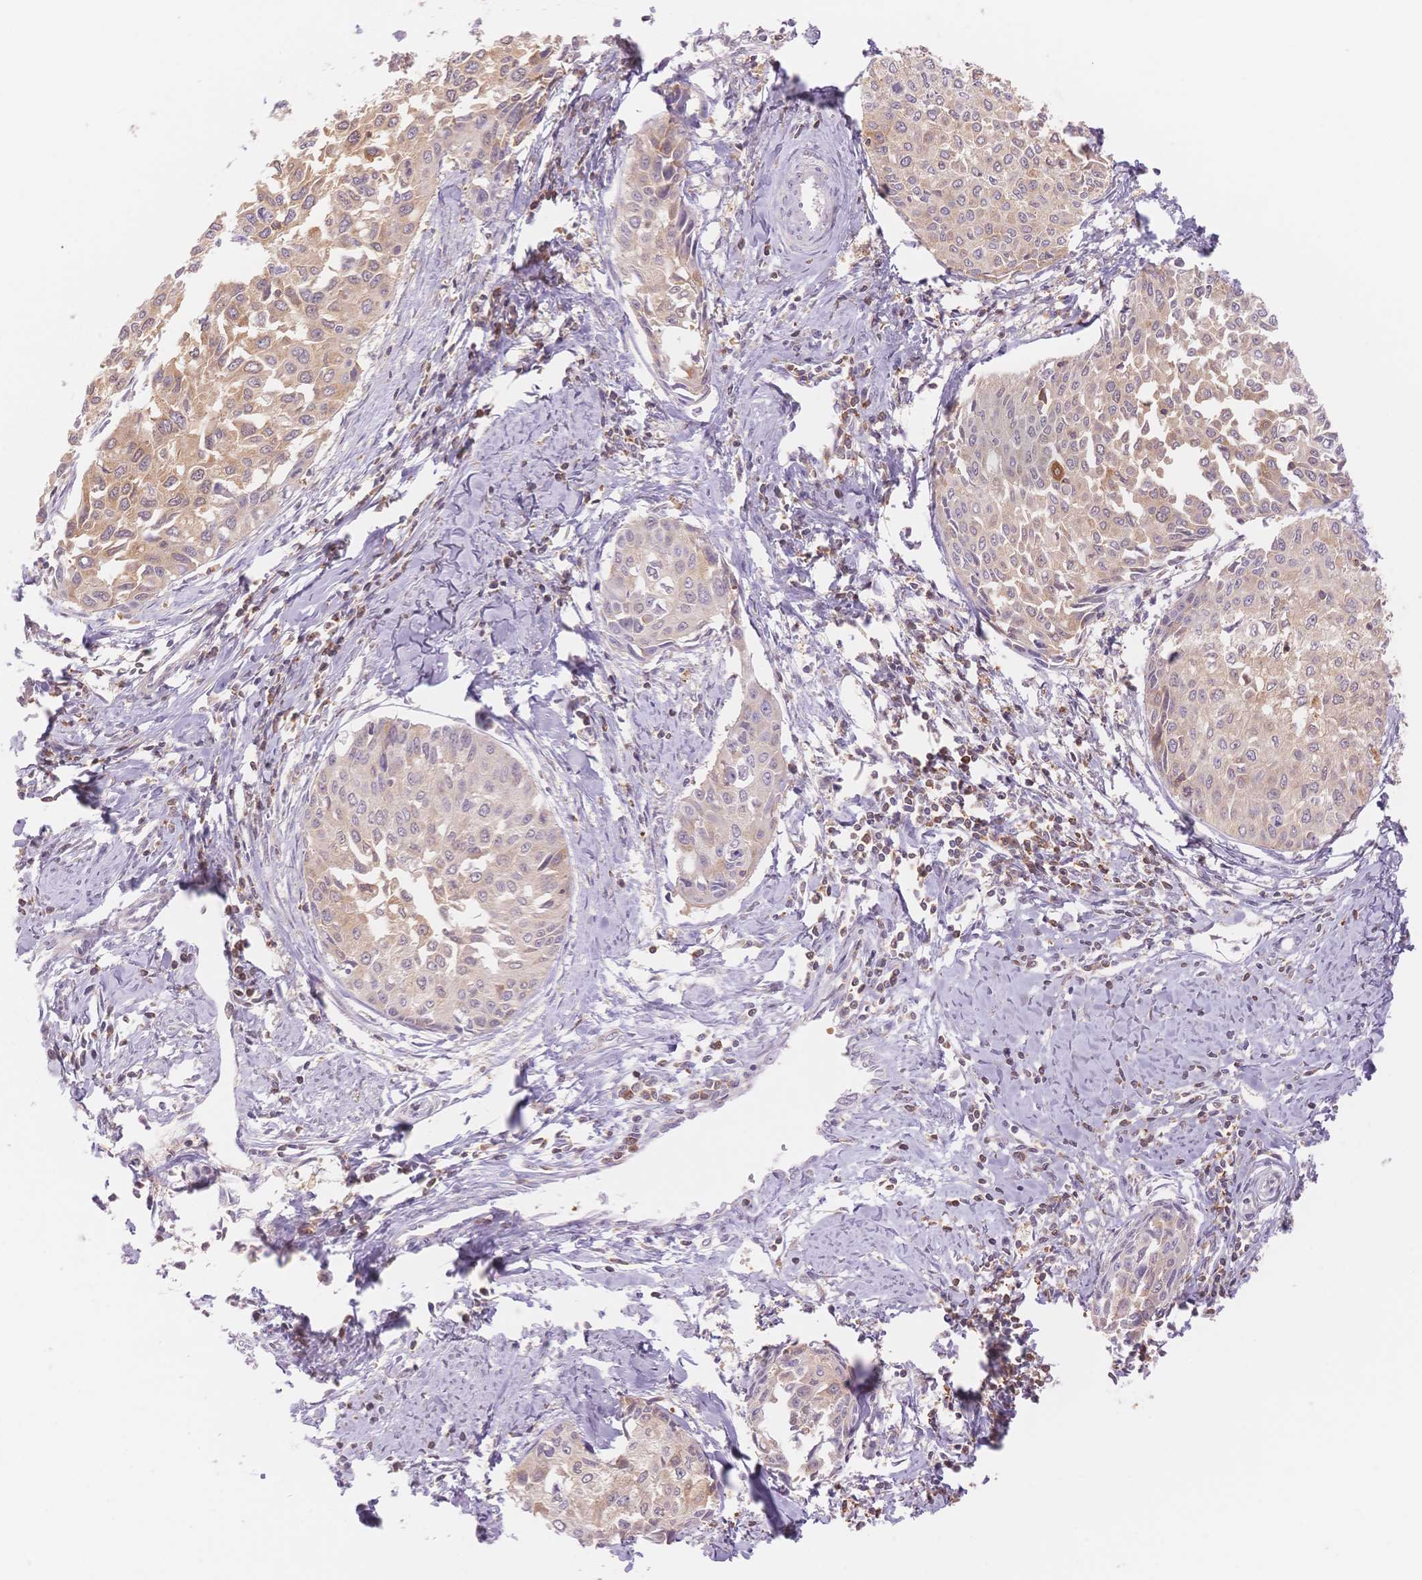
{"staining": {"intensity": "weak", "quantity": "<25%", "location": "cytoplasmic/membranous"}, "tissue": "cervical cancer", "cell_type": "Tumor cells", "image_type": "cancer", "snomed": [{"axis": "morphology", "description": "Squamous cell carcinoma, NOS"}, {"axis": "topography", "description": "Cervix"}], "caption": "Protein analysis of cervical cancer reveals no significant staining in tumor cells.", "gene": "STK39", "patient": {"sex": "female", "age": 50}}